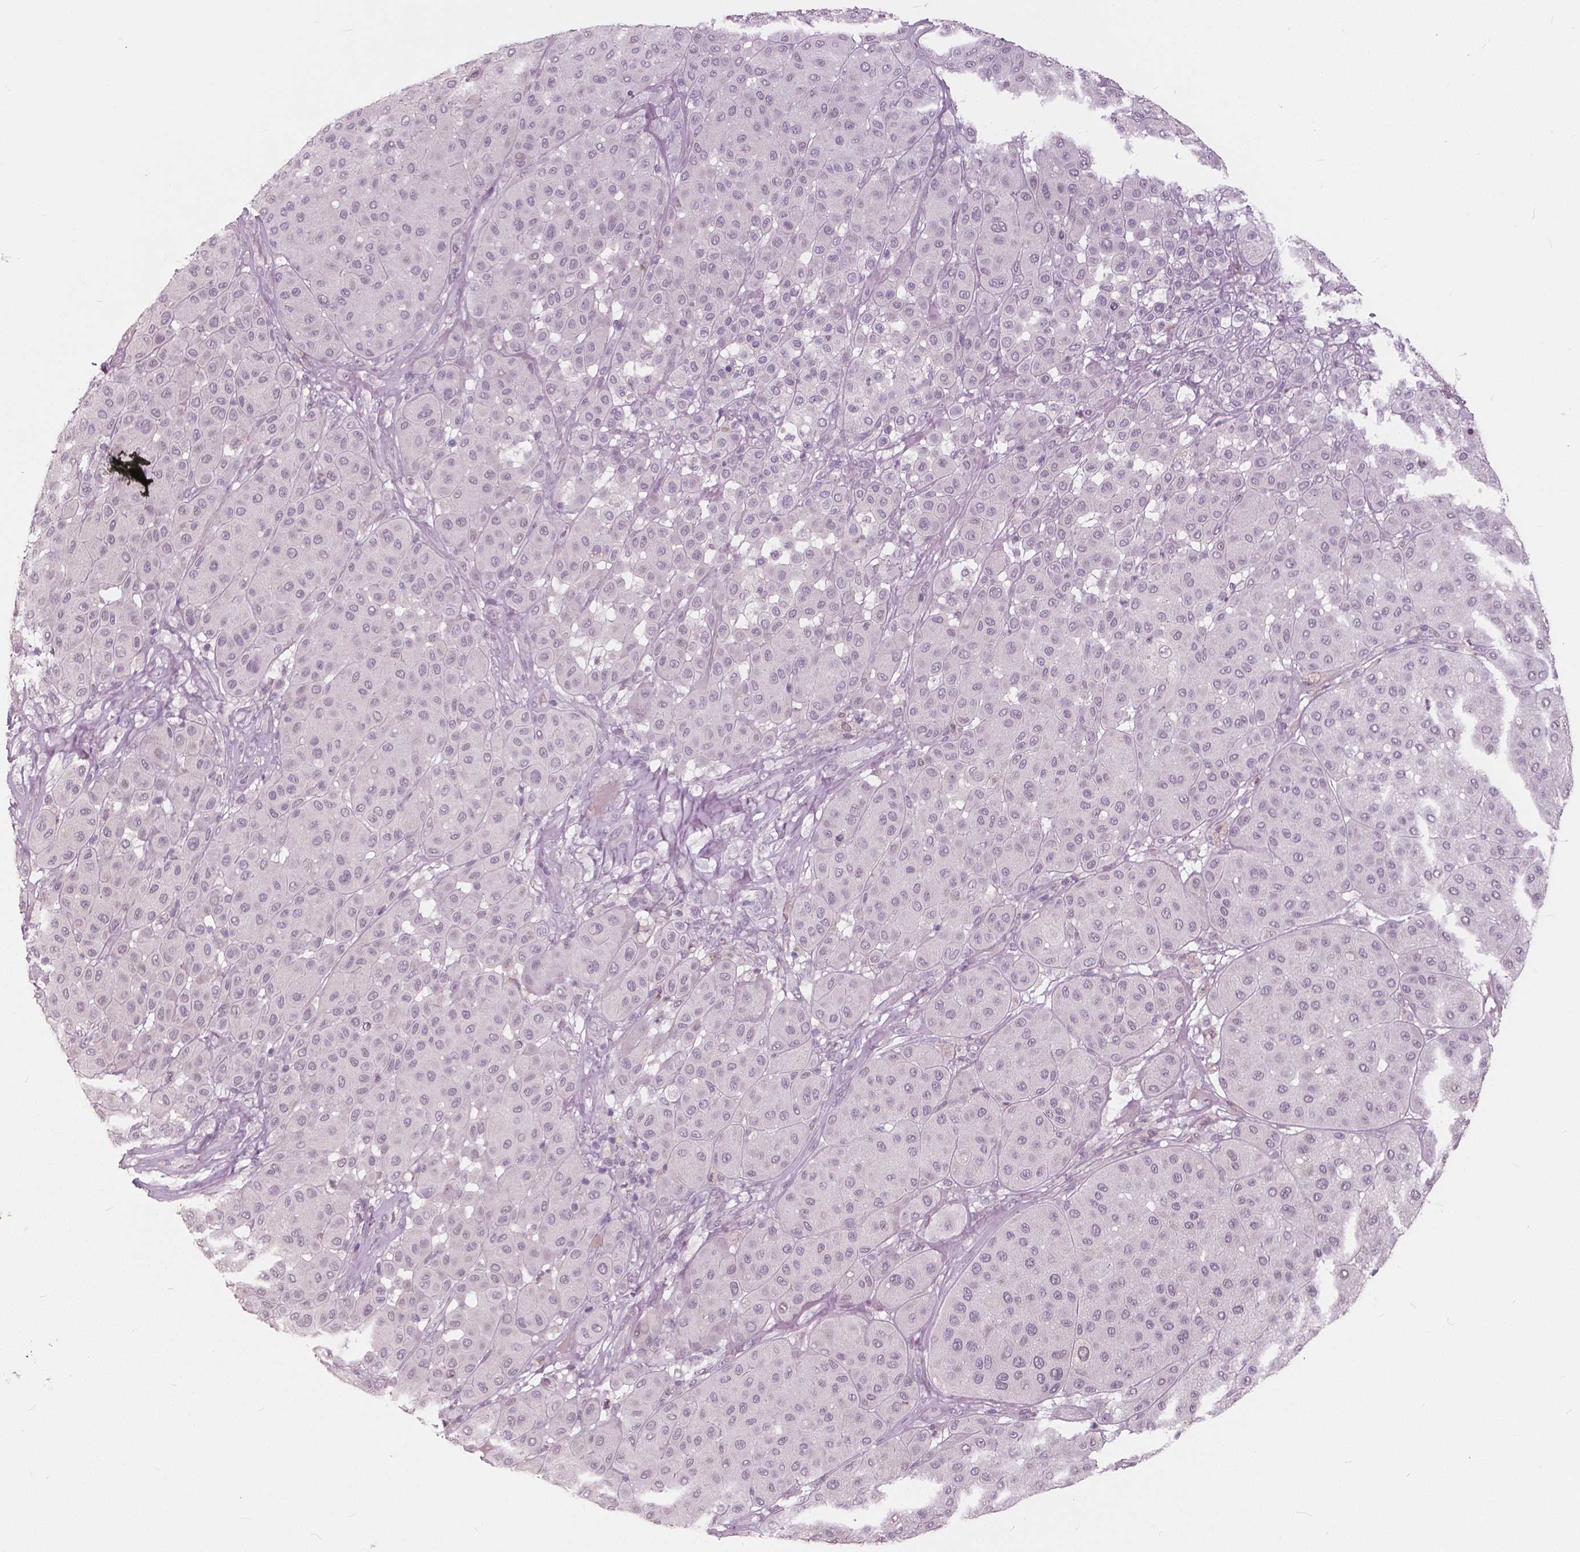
{"staining": {"intensity": "negative", "quantity": "none", "location": "none"}, "tissue": "melanoma", "cell_type": "Tumor cells", "image_type": "cancer", "snomed": [{"axis": "morphology", "description": "Malignant melanoma, Metastatic site"}, {"axis": "topography", "description": "Smooth muscle"}], "caption": "High magnification brightfield microscopy of malignant melanoma (metastatic site) stained with DAB (3,3'-diaminobenzidine) (brown) and counterstained with hematoxylin (blue): tumor cells show no significant expression.", "gene": "NANOG", "patient": {"sex": "male", "age": 41}}